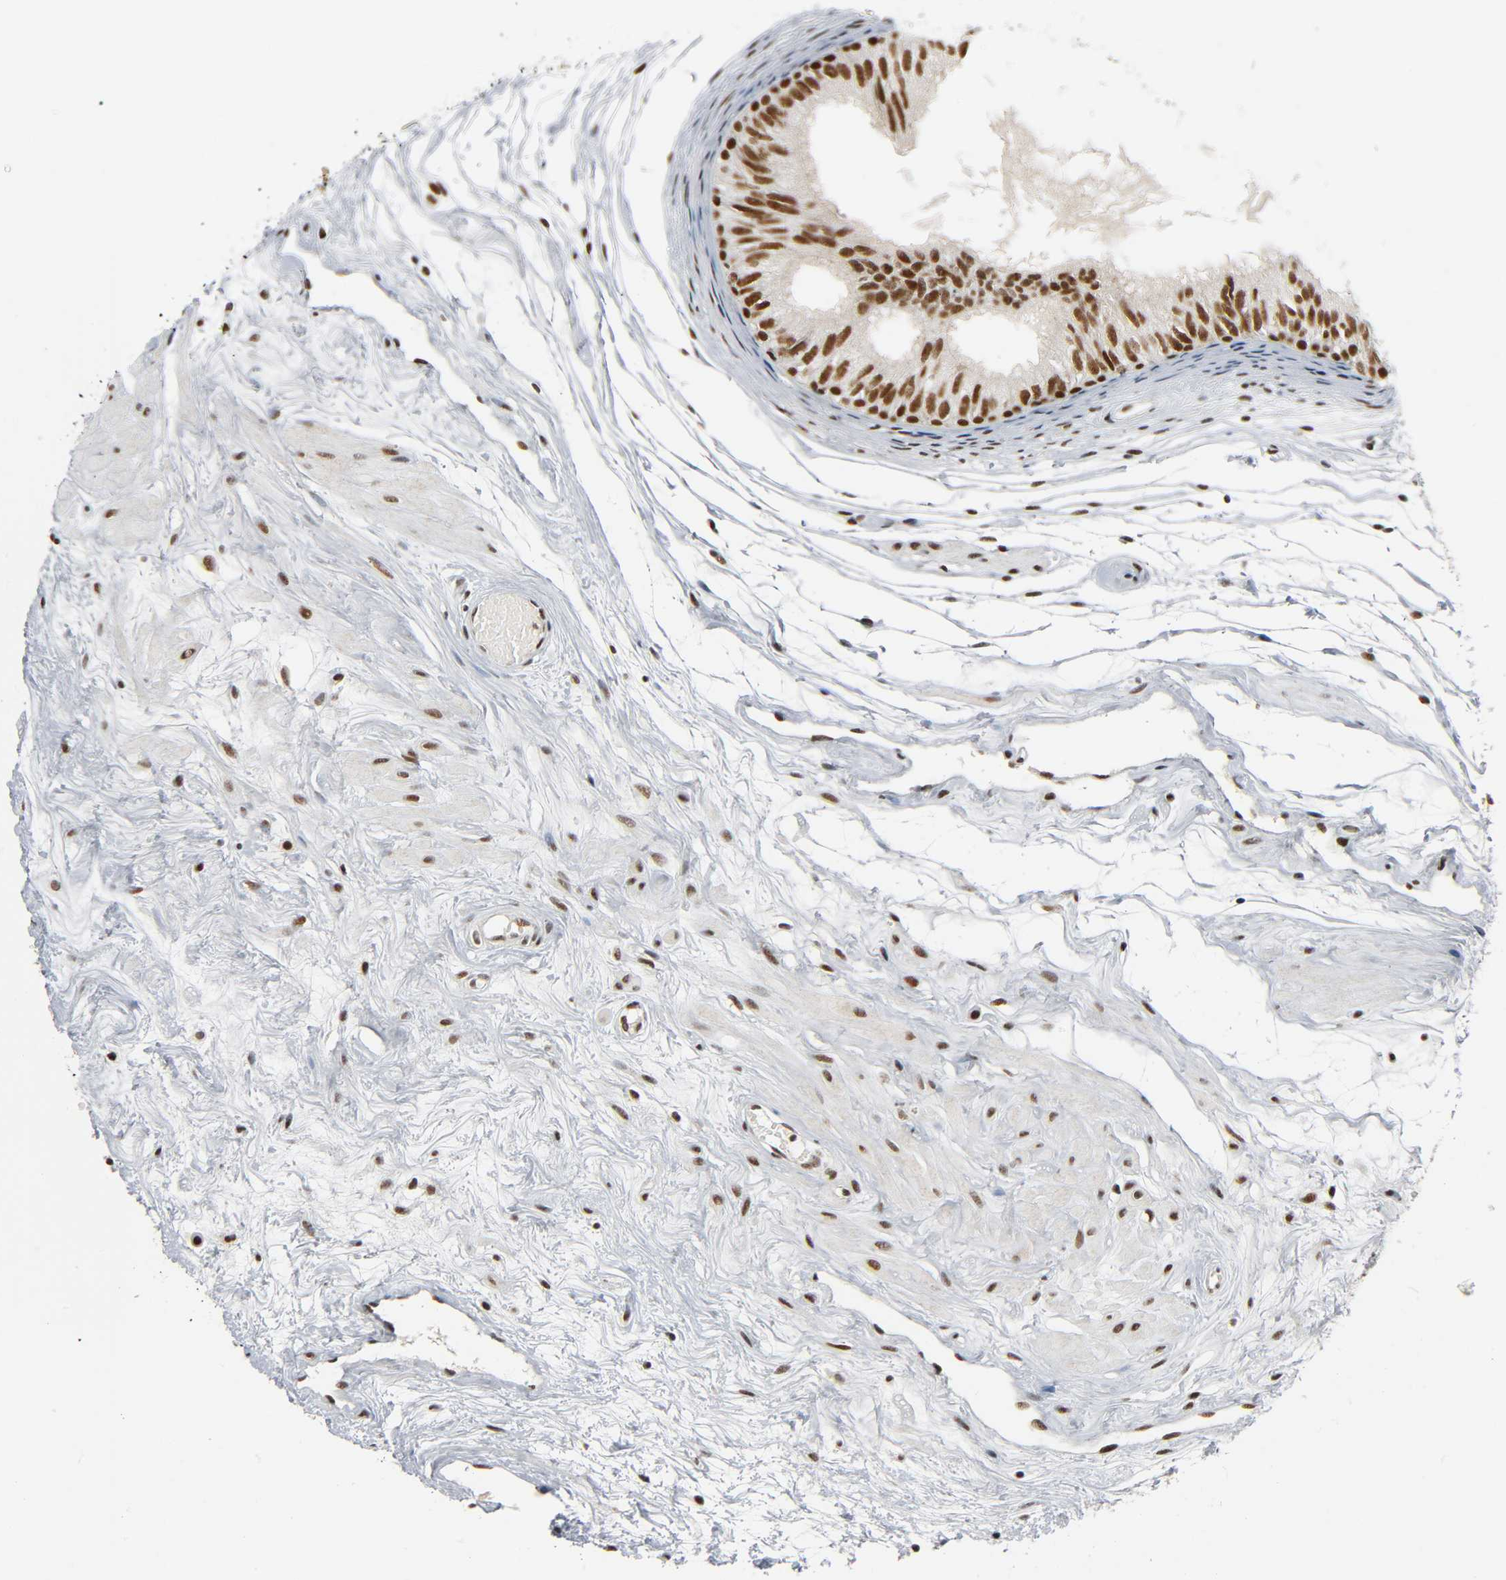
{"staining": {"intensity": "strong", "quantity": ">75%", "location": "nuclear"}, "tissue": "epididymis", "cell_type": "Glandular cells", "image_type": "normal", "snomed": [{"axis": "morphology", "description": "Normal tissue, NOS"}, {"axis": "morphology", "description": "Atrophy, NOS"}, {"axis": "topography", "description": "Testis"}, {"axis": "topography", "description": "Epididymis"}], "caption": "Immunohistochemistry (DAB (3,3'-diaminobenzidine)) staining of benign epididymis demonstrates strong nuclear protein staining in about >75% of glandular cells.", "gene": "CDK9", "patient": {"sex": "male", "age": 18}}